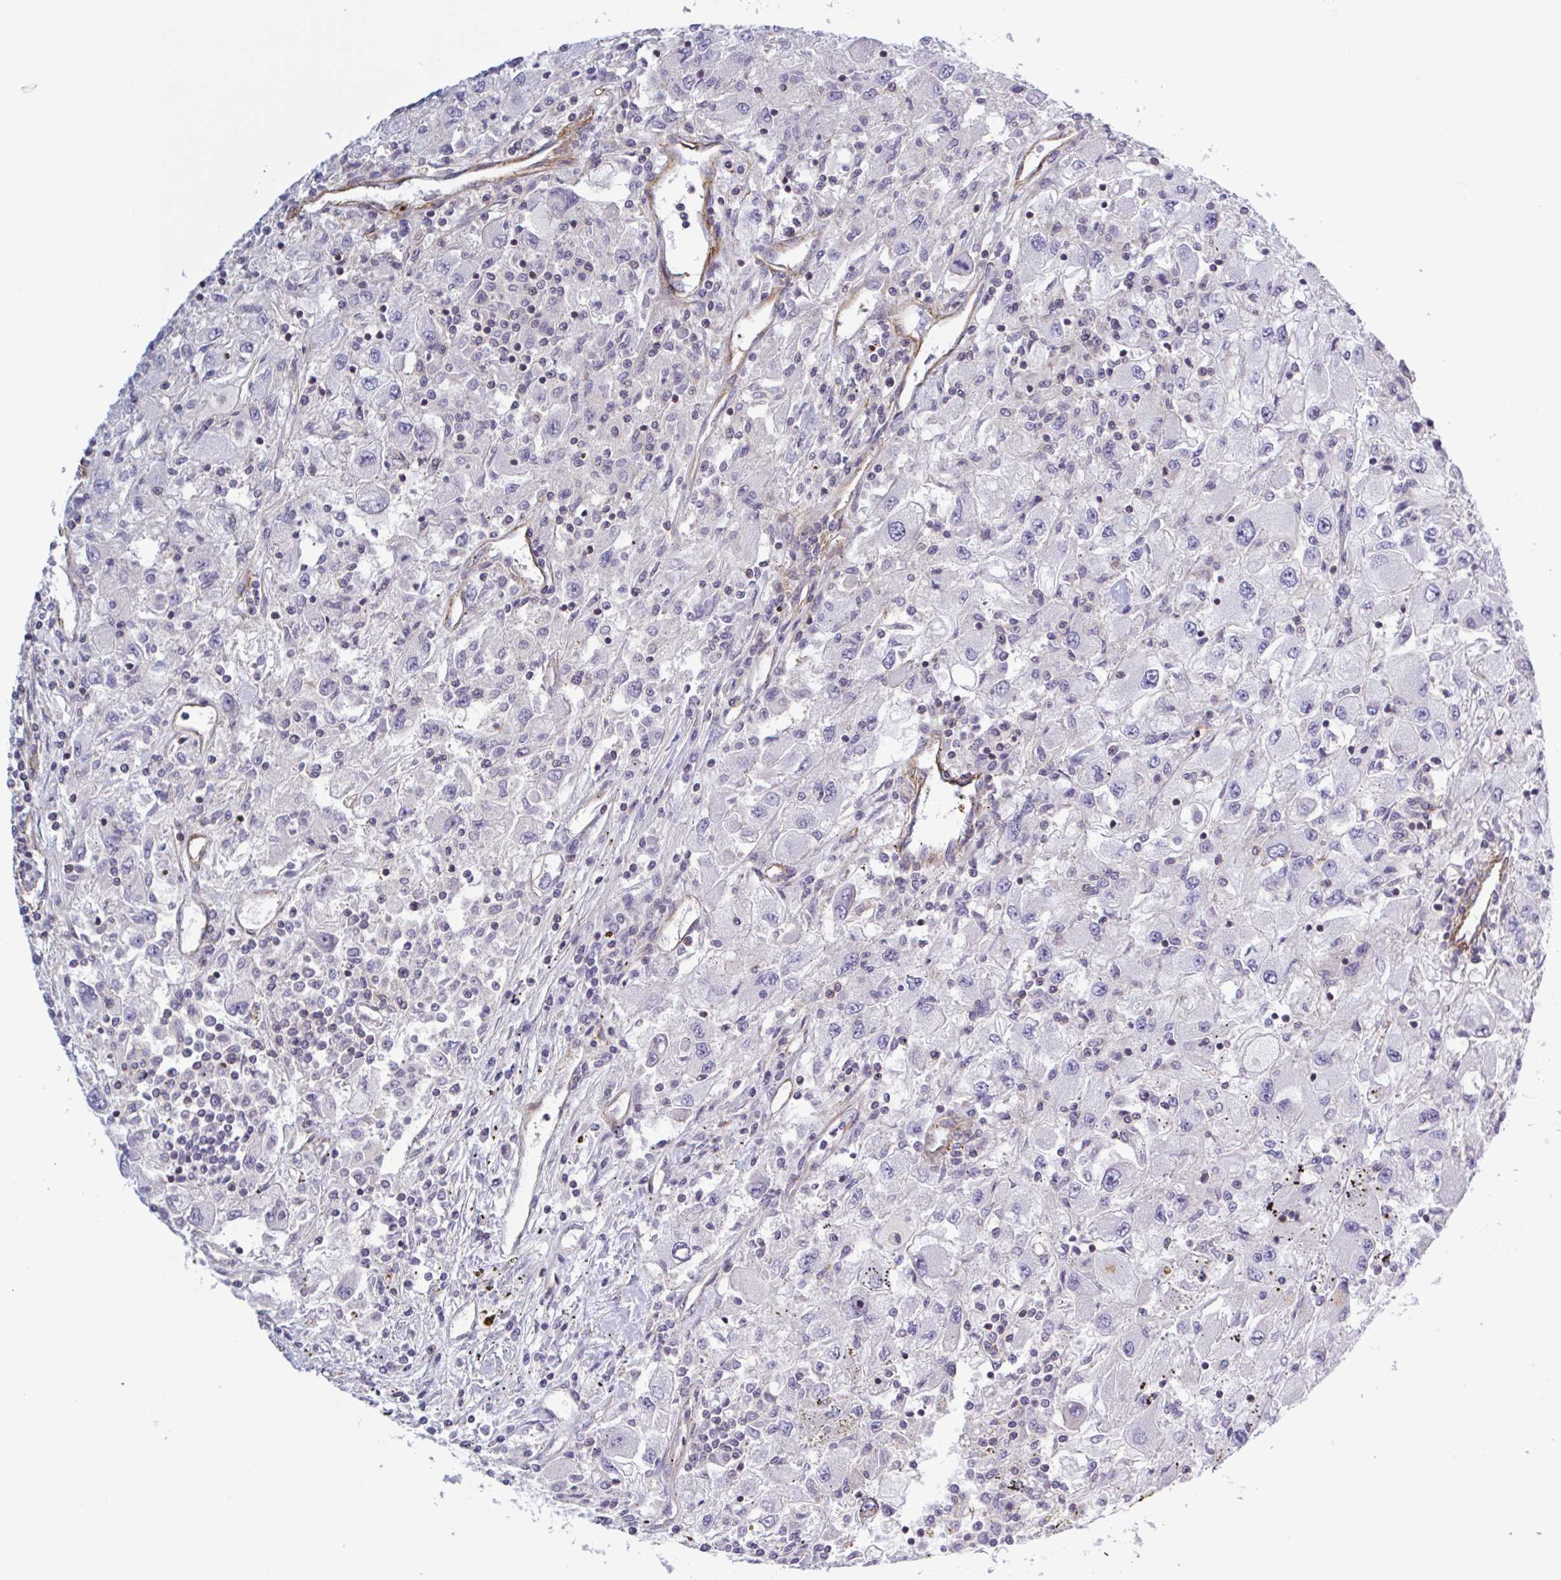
{"staining": {"intensity": "negative", "quantity": "none", "location": "none"}, "tissue": "renal cancer", "cell_type": "Tumor cells", "image_type": "cancer", "snomed": [{"axis": "morphology", "description": "Adenocarcinoma, NOS"}, {"axis": "topography", "description": "Kidney"}], "caption": "A histopathology image of renal adenocarcinoma stained for a protein reveals no brown staining in tumor cells.", "gene": "SHISA7", "patient": {"sex": "female", "age": 67}}